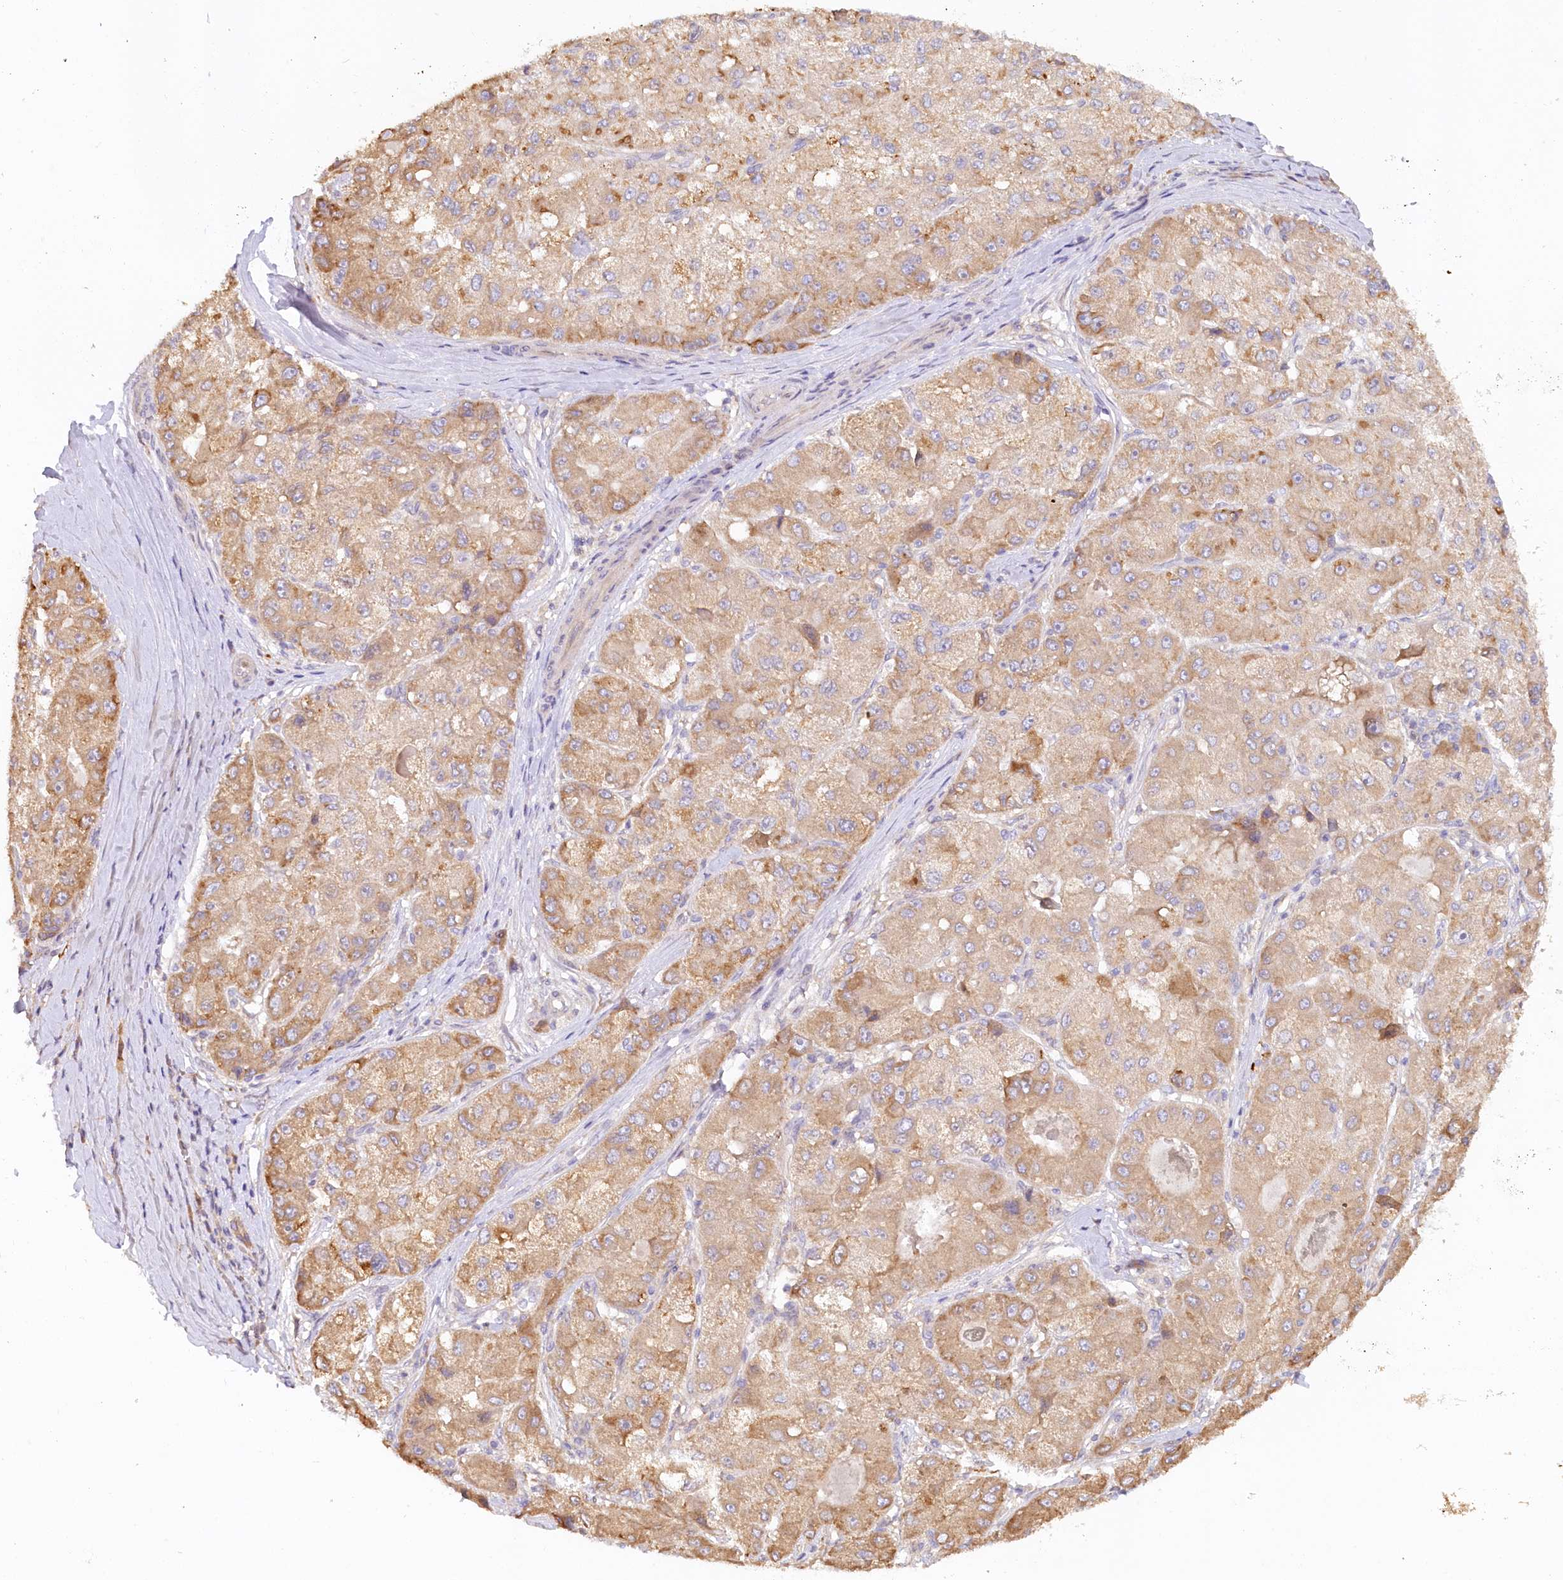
{"staining": {"intensity": "moderate", "quantity": "25%-75%", "location": "cytoplasmic/membranous"}, "tissue": "liver cancer", "cell_type": "Tumor cells", "image_type": "cancer", "snomed": [{"axis": "morphology", "description": "Carcinoma, Hepatocellular, NOS"}, {"axis": "topography", "description": "Liver"}], "caption": "Immunohistochemical staining of human liver hepatocellular carcinoma reveals medium levels of moderate cytoplasmic/membranous staining in about 25%-75% of tumor cells.", "gene": "PAIP2", "patient": {"sex": "male", "age": 80}}